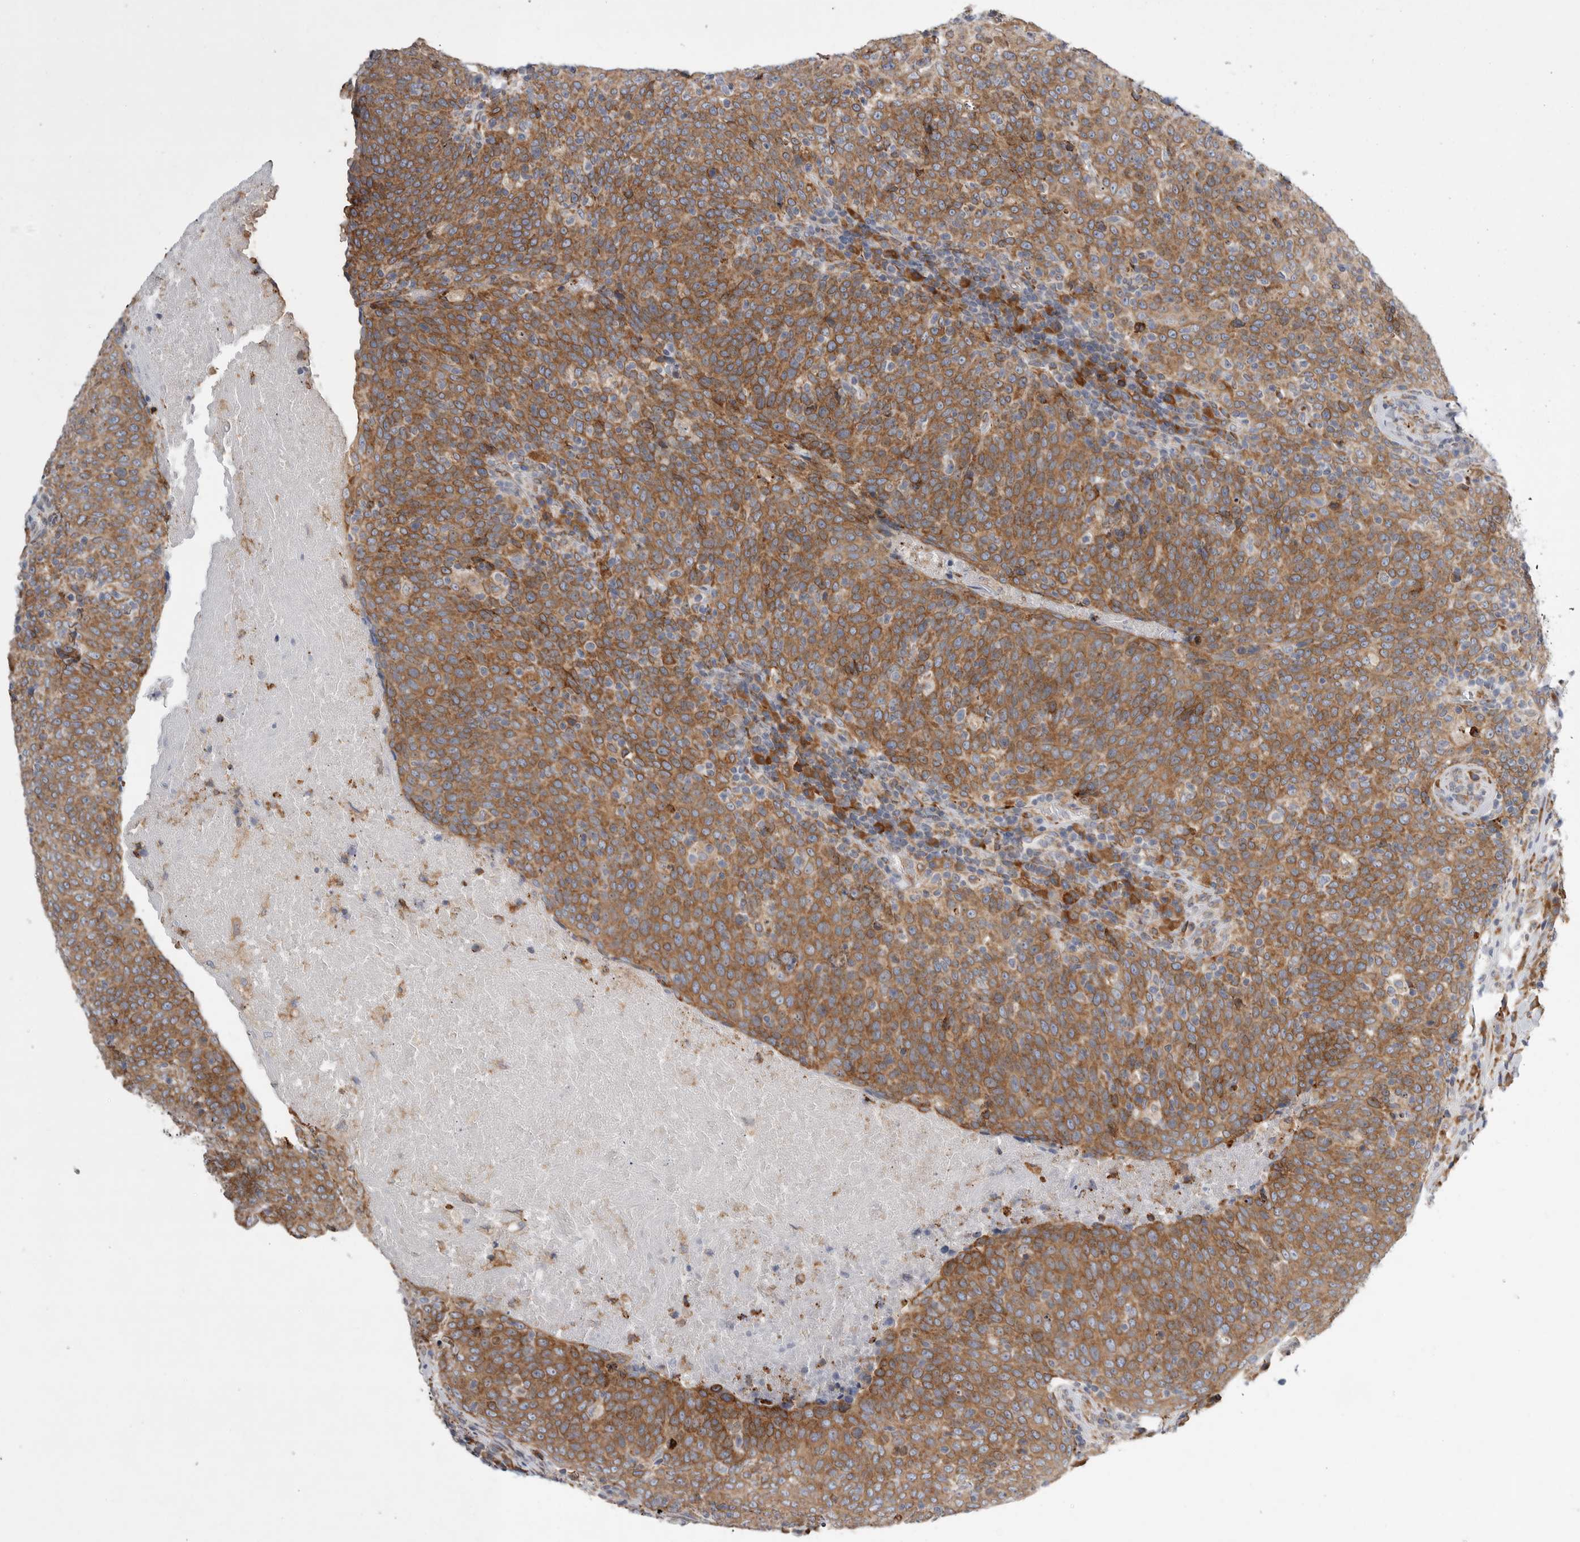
{"staining": {"intensity": "moderate", "quantity": ">75%", "location": "cytoplasmic/membranous"}, "tissue": "head and neck cancer", "cell_type": "Tumor cells", "image_type": "cancer", "snomed": [{"axis": "morphology", "description": "Squamous cell carcinoma, NOS"}, {"axis": "morphology", "description": "Squamous cell carcinoma, metastatic, NOS"}, {"axis": "topography", "description": "Lymph node"}, {"axis": "topography", "description": "Head-Neck"}], "caption": "Tumor cells reveal medium levels of moderate cytoplasmic/membranous positivity in approximately >75% of cells in head and neck cancer (metastatic squamous cell carcinoma).", "gene": "GANAB", "patient": {"sex": "male", "age": 62}}